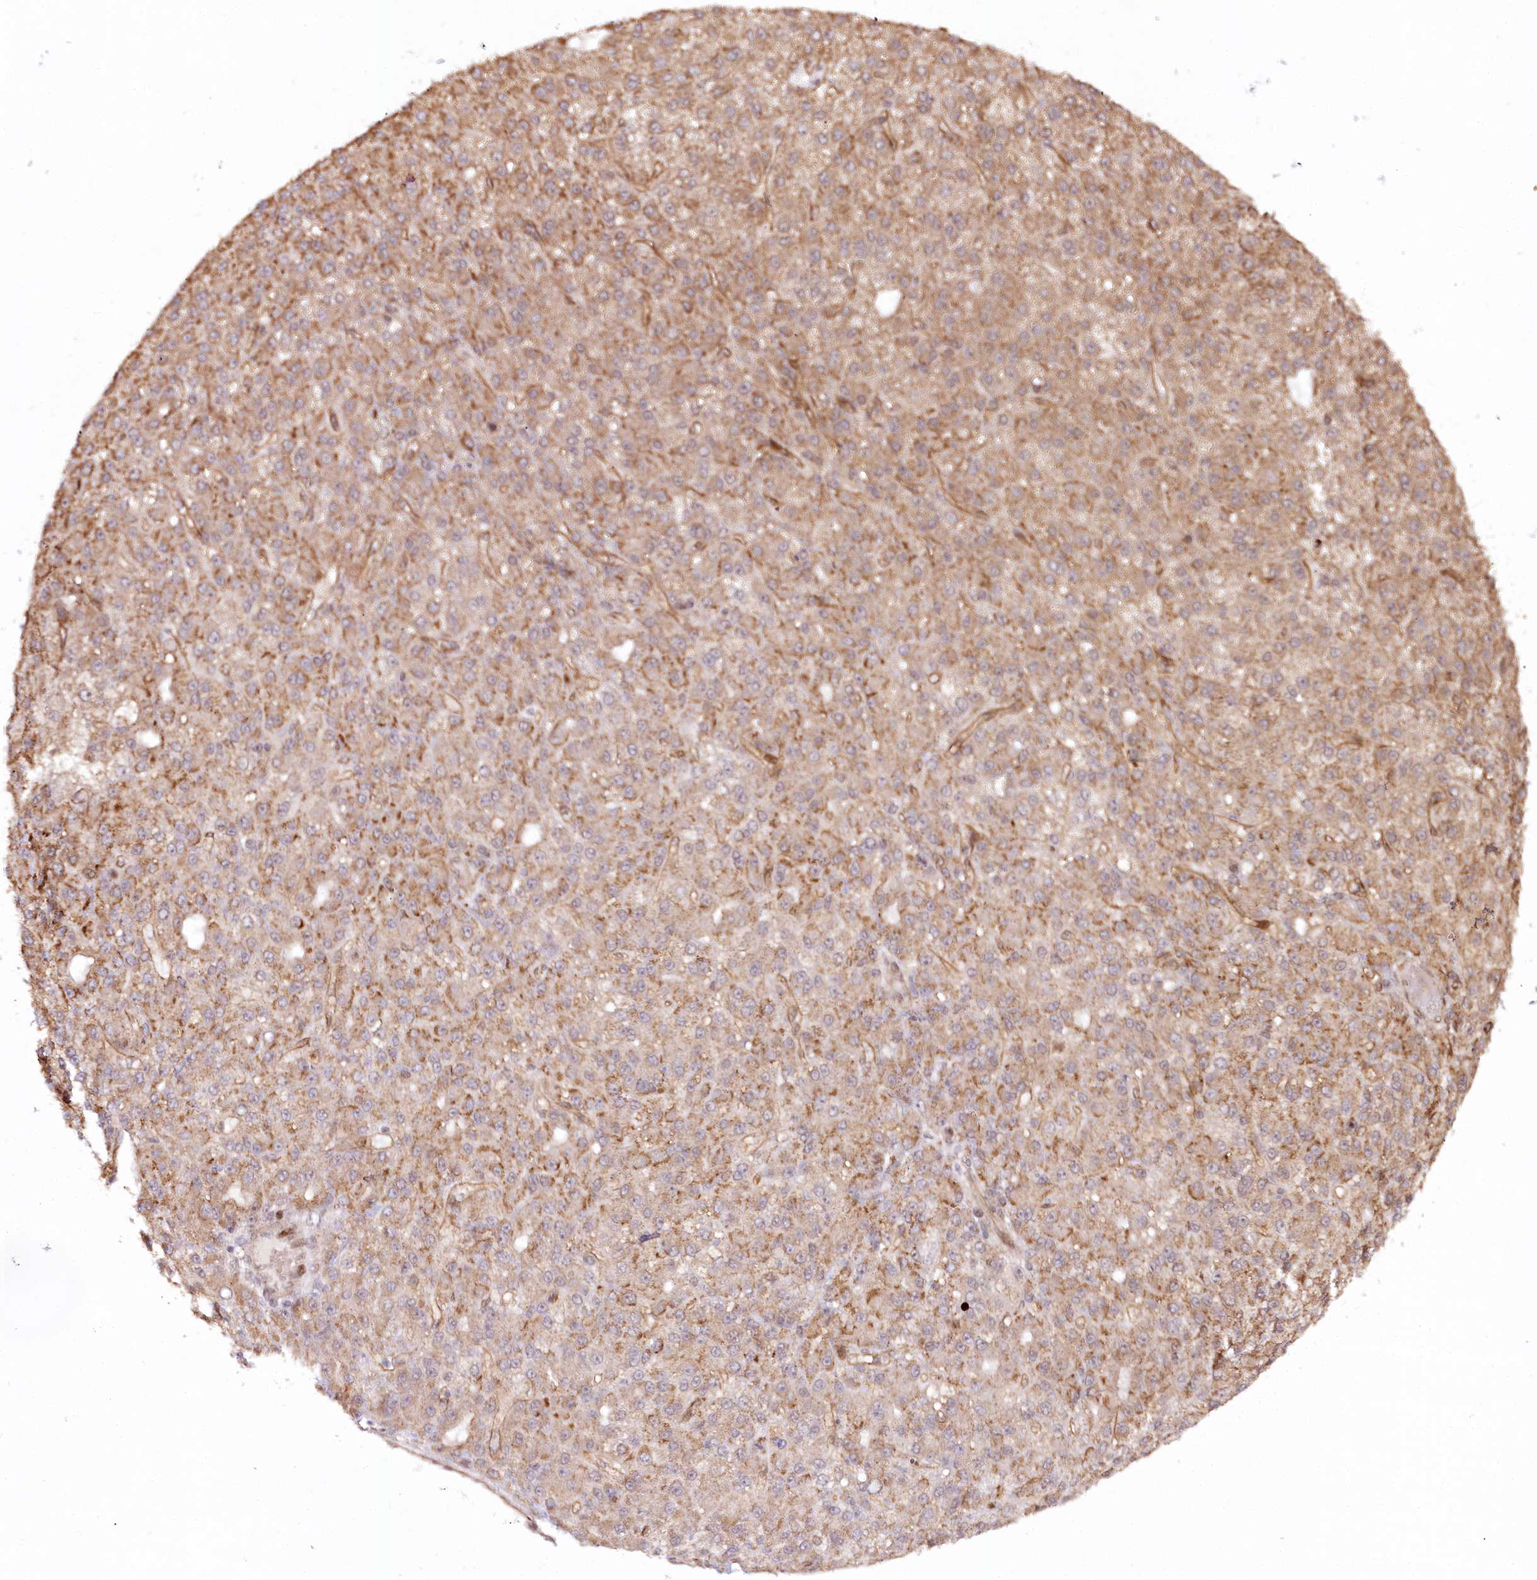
{"staining": {"intensity": "moderate", "quantity": "25%-75%", "location": "cytoplasmic/membranous"}, "tissue": "liver cancer", "cell_type": "Tumor cells", "image_type": "cancer", "snomed": [{"axis": "morphology", "description": "Carcinoma, Hepatocellular, NOS"}, {"axis": "topography", "description": "Liver"}], "caption": "Hepatocellular carcinoma (liver) stained with a brown dye exhibits moderate cytoplasmic/membranous positive positivity in about 25%-75% of tumor cells.", "gene": "COPG1", "patient": {"sex": "male", "age": 67}}